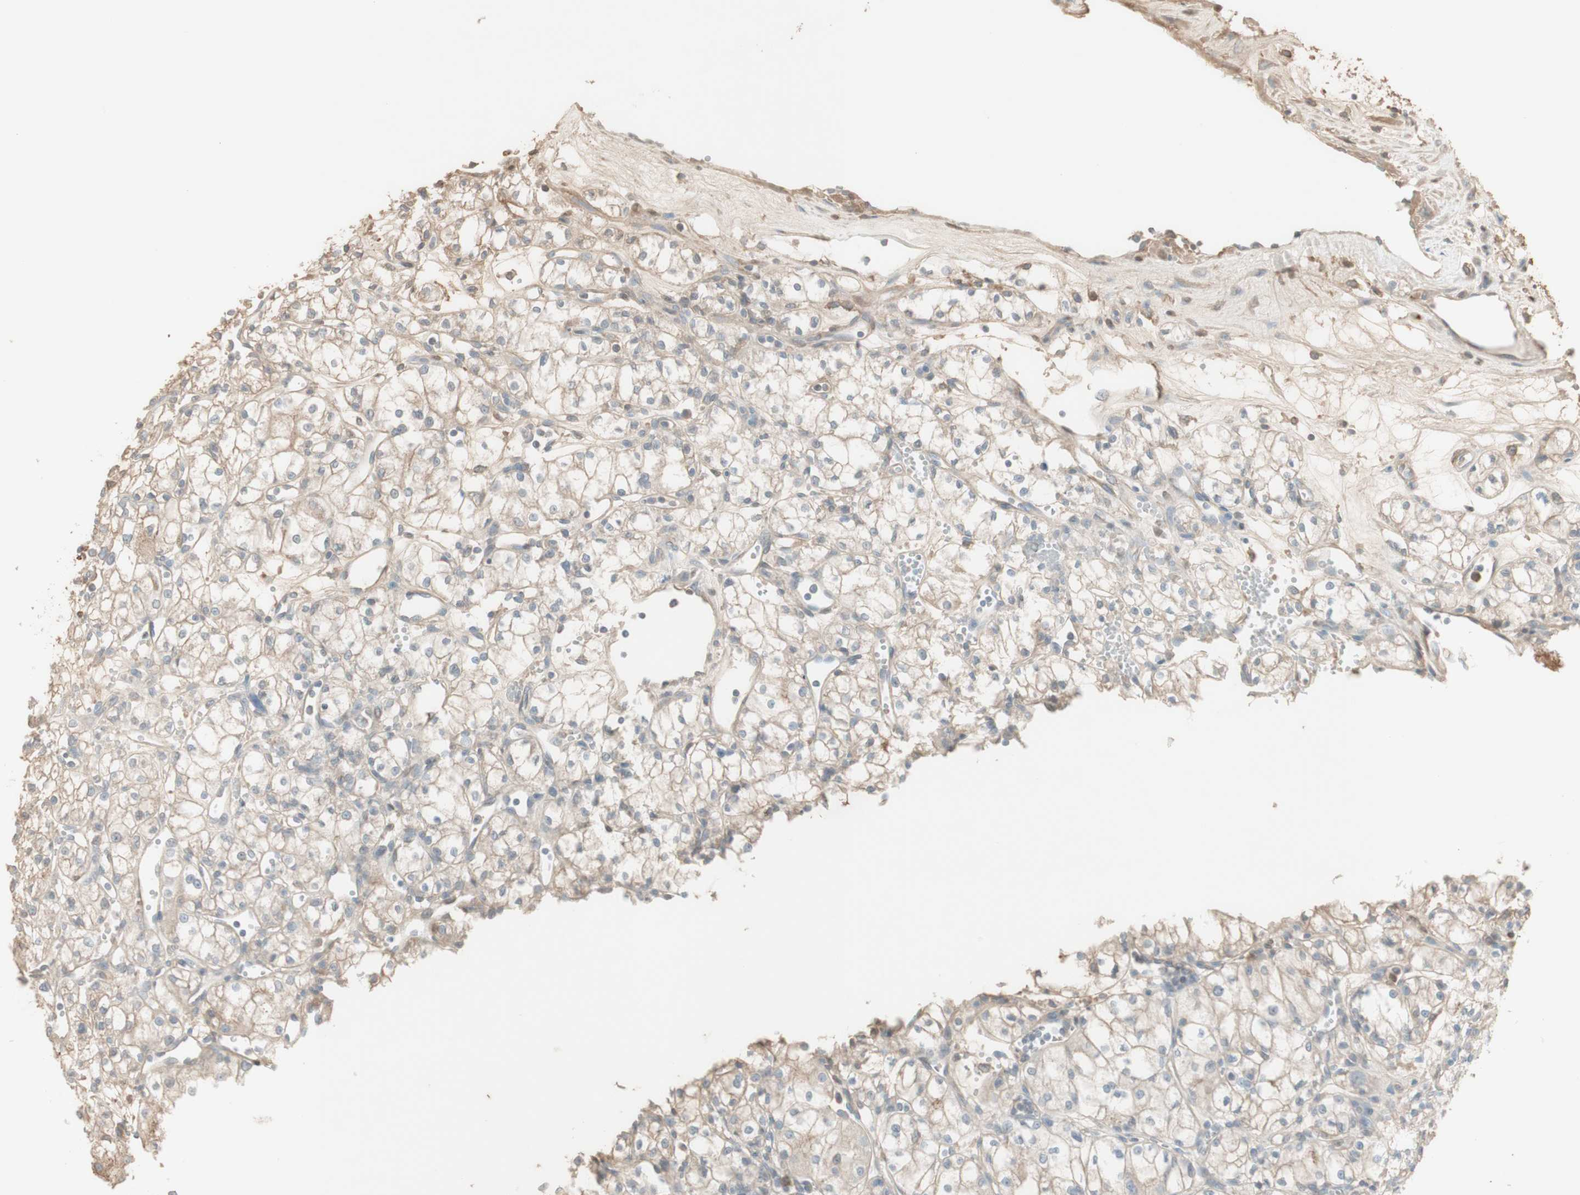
{"staining": {"intensity": "weak", "quantity": ">75%", "location": "cytoplasmic/membranous"}, "tissue": "renal cancer", "cell_type": "Tumor cells", "image_type": "cancer", "snomed": [{"axis": "morphology", "description": "Normal tissue, NOS"}, {"axis": "morphology", "description": "Adenocarcinoma, NOS"}, {"axis": "topography", "description": "Kidney"}], "caption": "Tumor cells exhibit low levels of weak cytoplasmic/membranous expression in approximately >75% of cells in human adenocarcinoma (renal). (Brightfield microscopy of DAB IHC at high magnification).", "gene": "IFNG", "patient": {"sex": "male", "age": 59}}